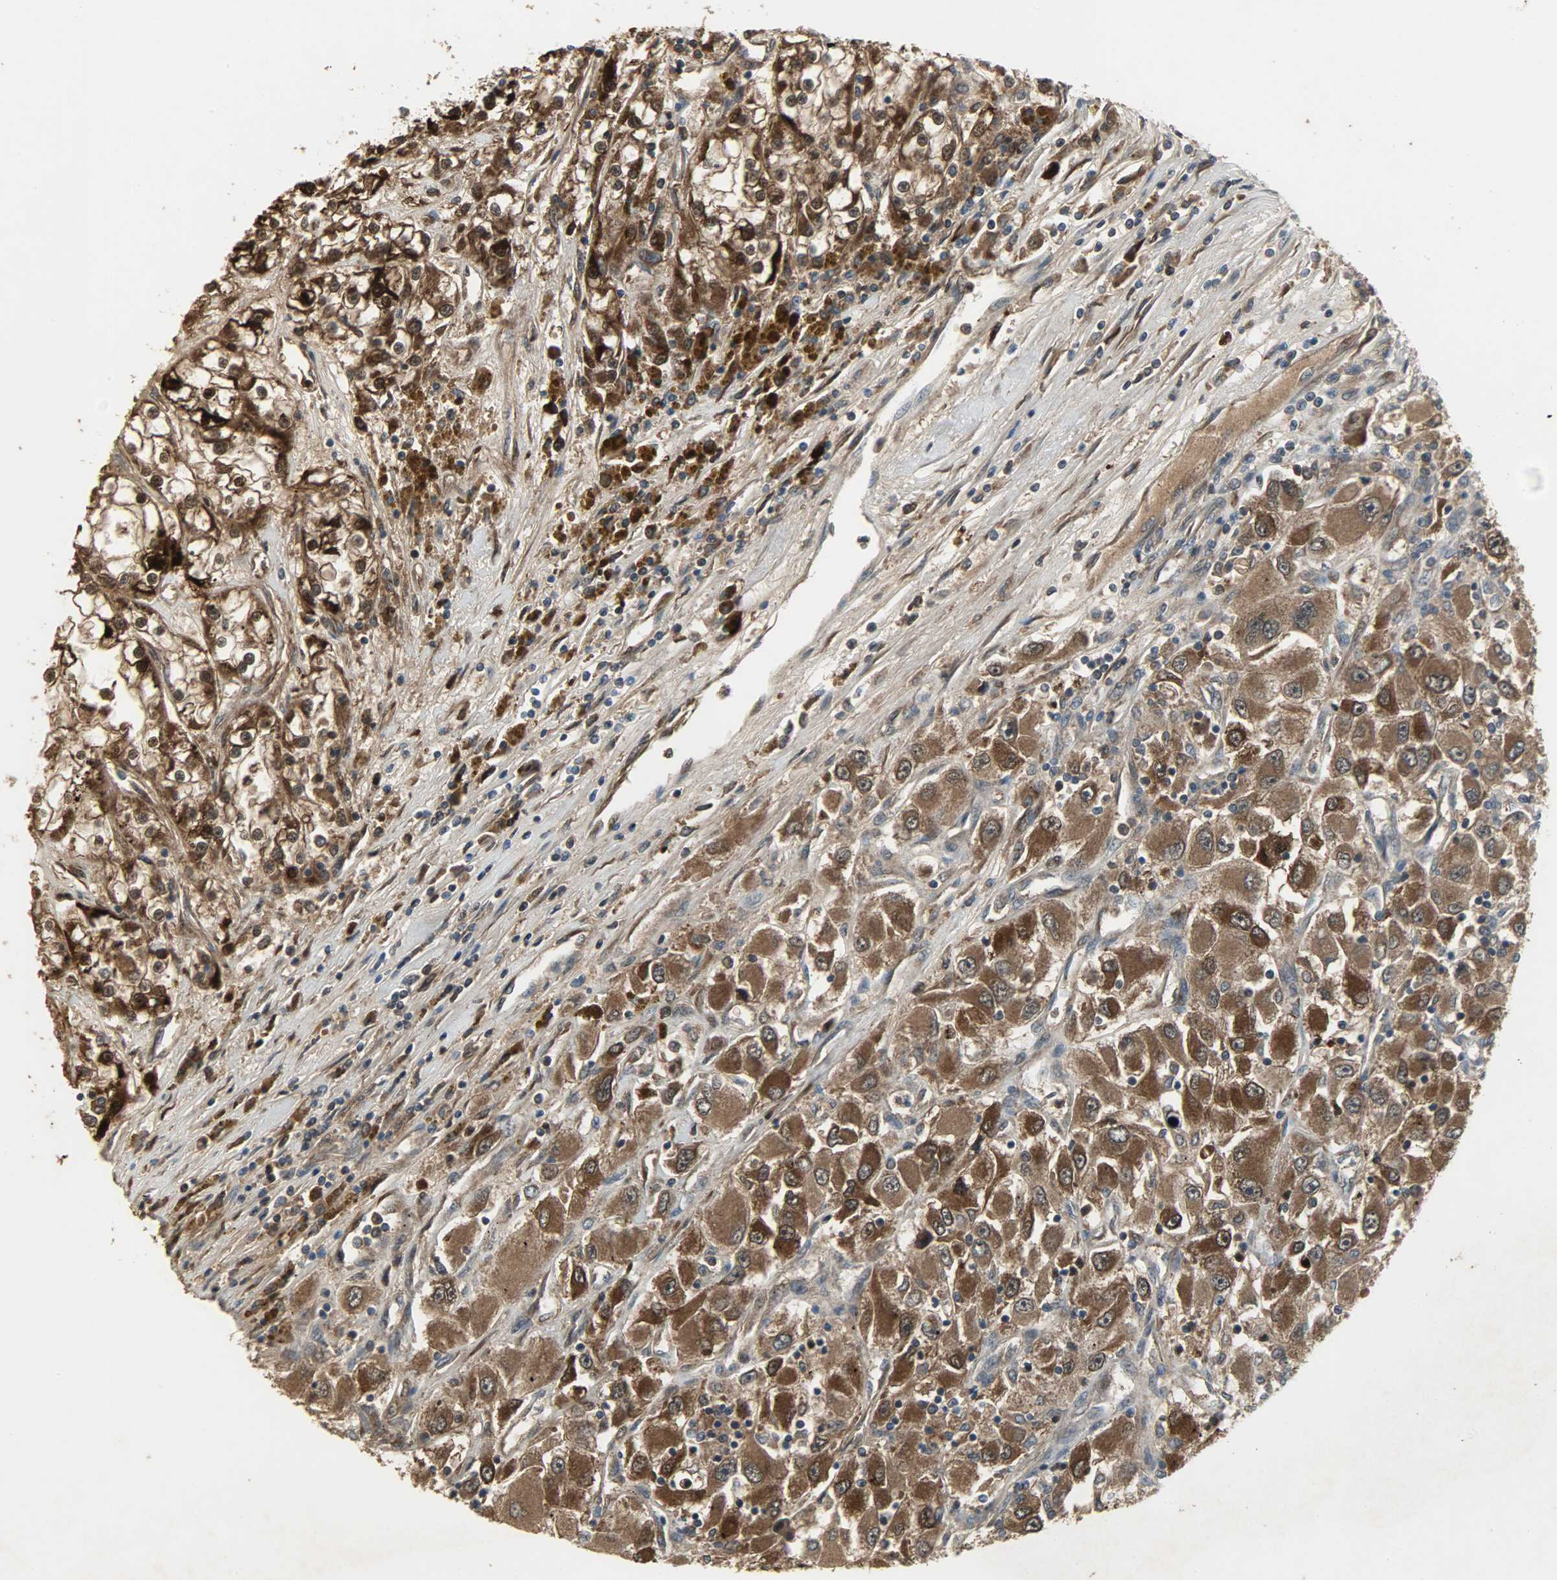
{"staining": {"intensity": "strong", "quantity": ">75%", "location": "cytoplasmic/membranous,nuclear"}, "tissue": "renal cancer", "cell_type": "Tumor cells", "image_type": "cancer", "snomed": [{"axis": "morphology", "description": "Adenocarcinoma, NOS"}, {"axis": "topography", "description": "Kidney"}], "caption": "About >75% of tumor cells in human renal cancer display strong cytoplasmic/membranous and nuclear protein staining as visualized by brown immunohistochemical staining.", "gene": "AMT", "patient": {"sex": "female", "age": 52}}